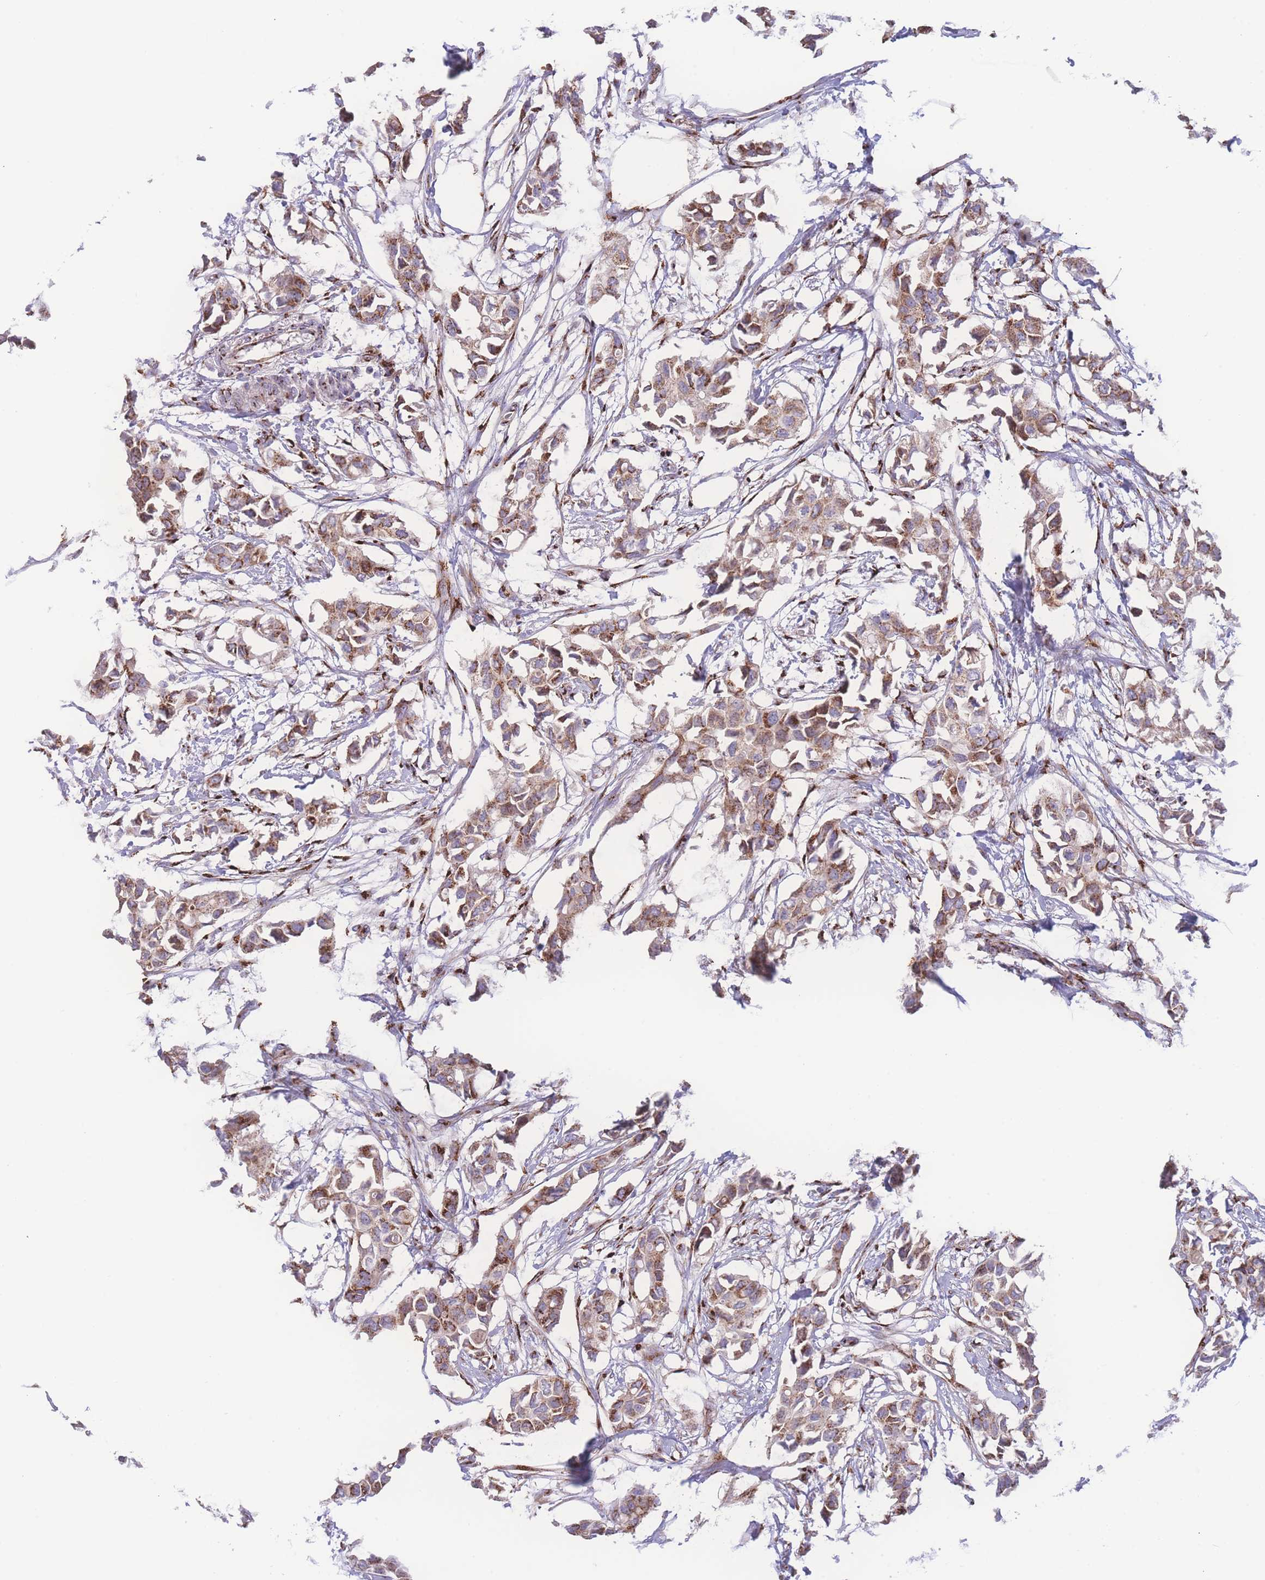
{"staining": {"intensity": "moderate", "quantity": ">75%", "location": "cytoplasmic/membranous"}, "tissue": "breast cancer", "cell_type": "Tumor cells", "image_type": "cancer", "snomed": [{"axis": "morphology", "description": "Duct carcinoma"}, {"axis": "topography", "description": "Breast"}], "caption": "Tumor cells display moderate cytoplasmic/membranous positivity in approximately >75% of cells in breast invasive ductal carcinoma.", "gene": "GOLM2", "patient": {"sex": "female", "age": 41}}